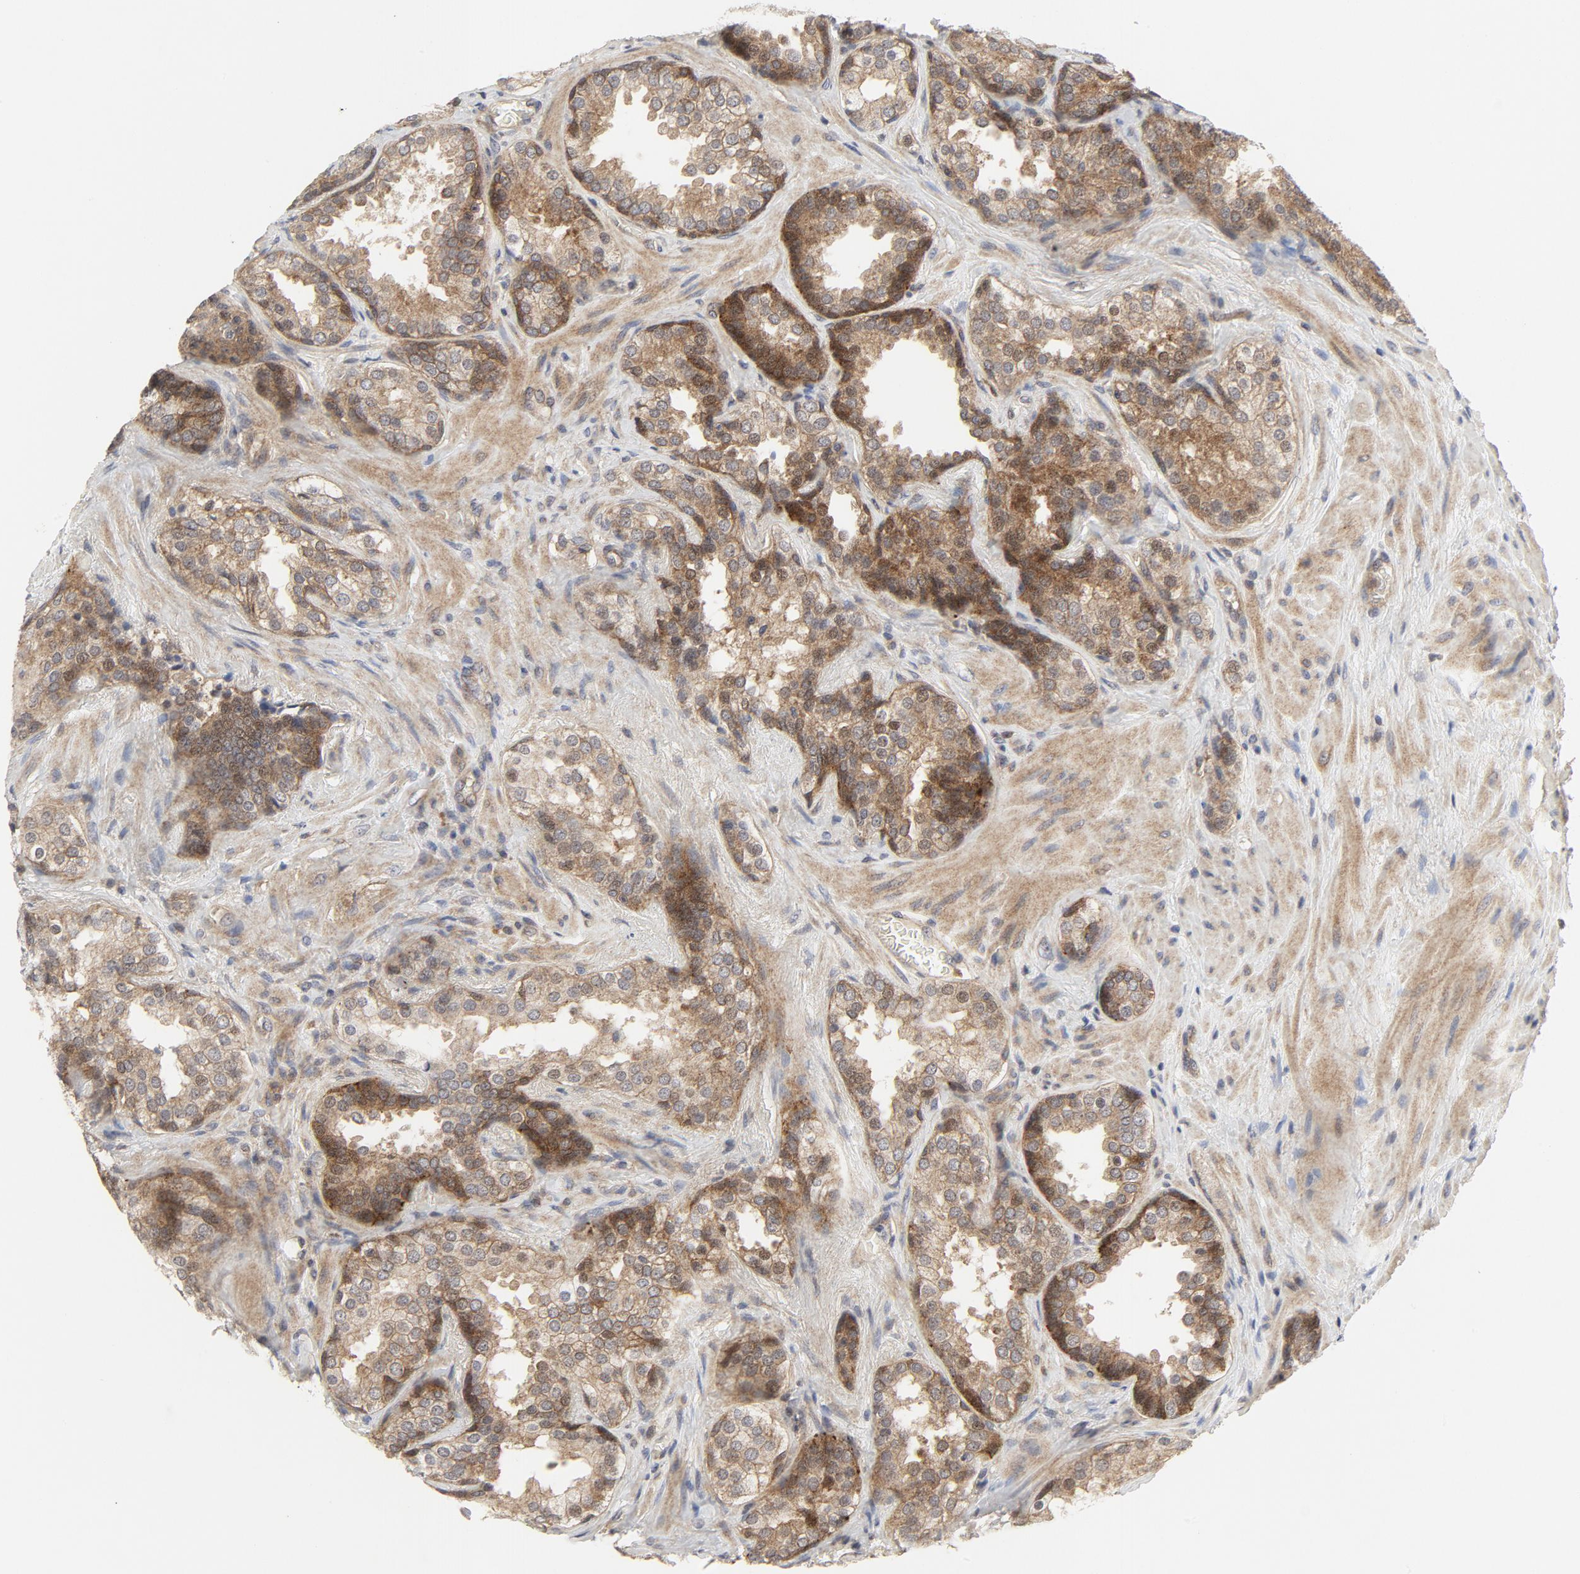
{"staining": {"intensity": "moderate", "quantity": ">75%", "location": "cytoplasmic/membranous"}, "tissue": "prostate cancer", "cell_type": "Tumor cells", "image_type": "cancer", "snomed": [{"axis": "morphology", "description": "Adenocarcinoma, High grade"}, {"axis": "topography", "description": "Prostate"}], "caption": "Tumor cells display medium levels of moderate cytoplasmic/membranous staining in approximately >75% of cells in prostate adenocarcinoma (high-grade).", "gene": "MAP2K7", "patient": {"sex": "male", "age": 70}}